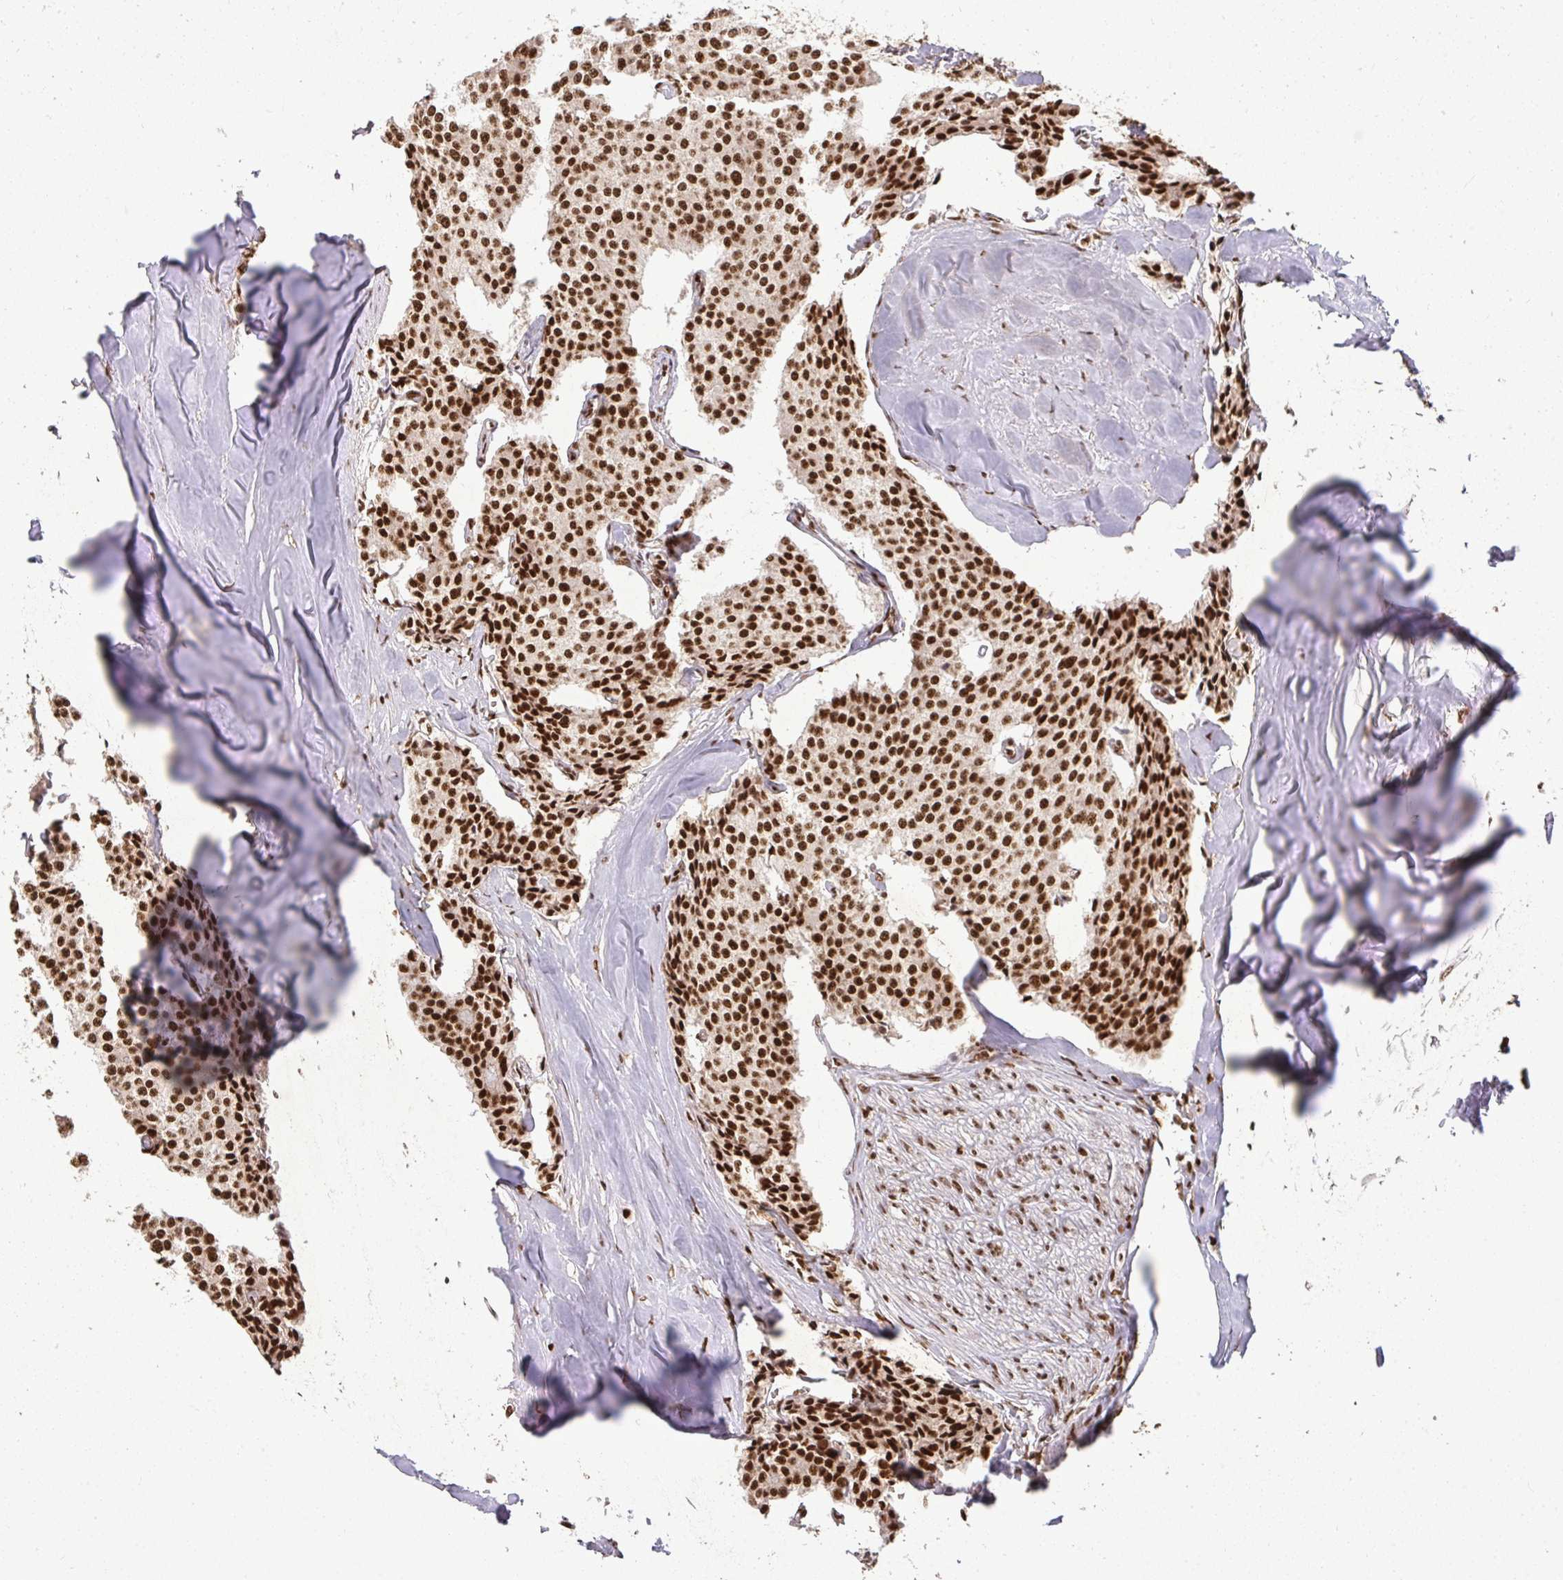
{"staining": {"intensity": "strong", "quantity": ">75%", "location": "nuclear"}, "tissue": "carcinoid", "cell_type": "Tumor cells", "image_type": "cancer", "snomed": [{"axis": "morphology", "description": "Carcinoid, malignant, NOS"}, {"axis": "topography", "description": "Small intestine"}], "caption": "Immunohistochemical staining of human carcinoid exhibits strong nuclear protein staining in approximately >75% of tumor cells. (Brightfield microscopy of DAB IHC at high magnification).", "gene": "U2AF1", "patient": {"sex": "female", "age": 64}}